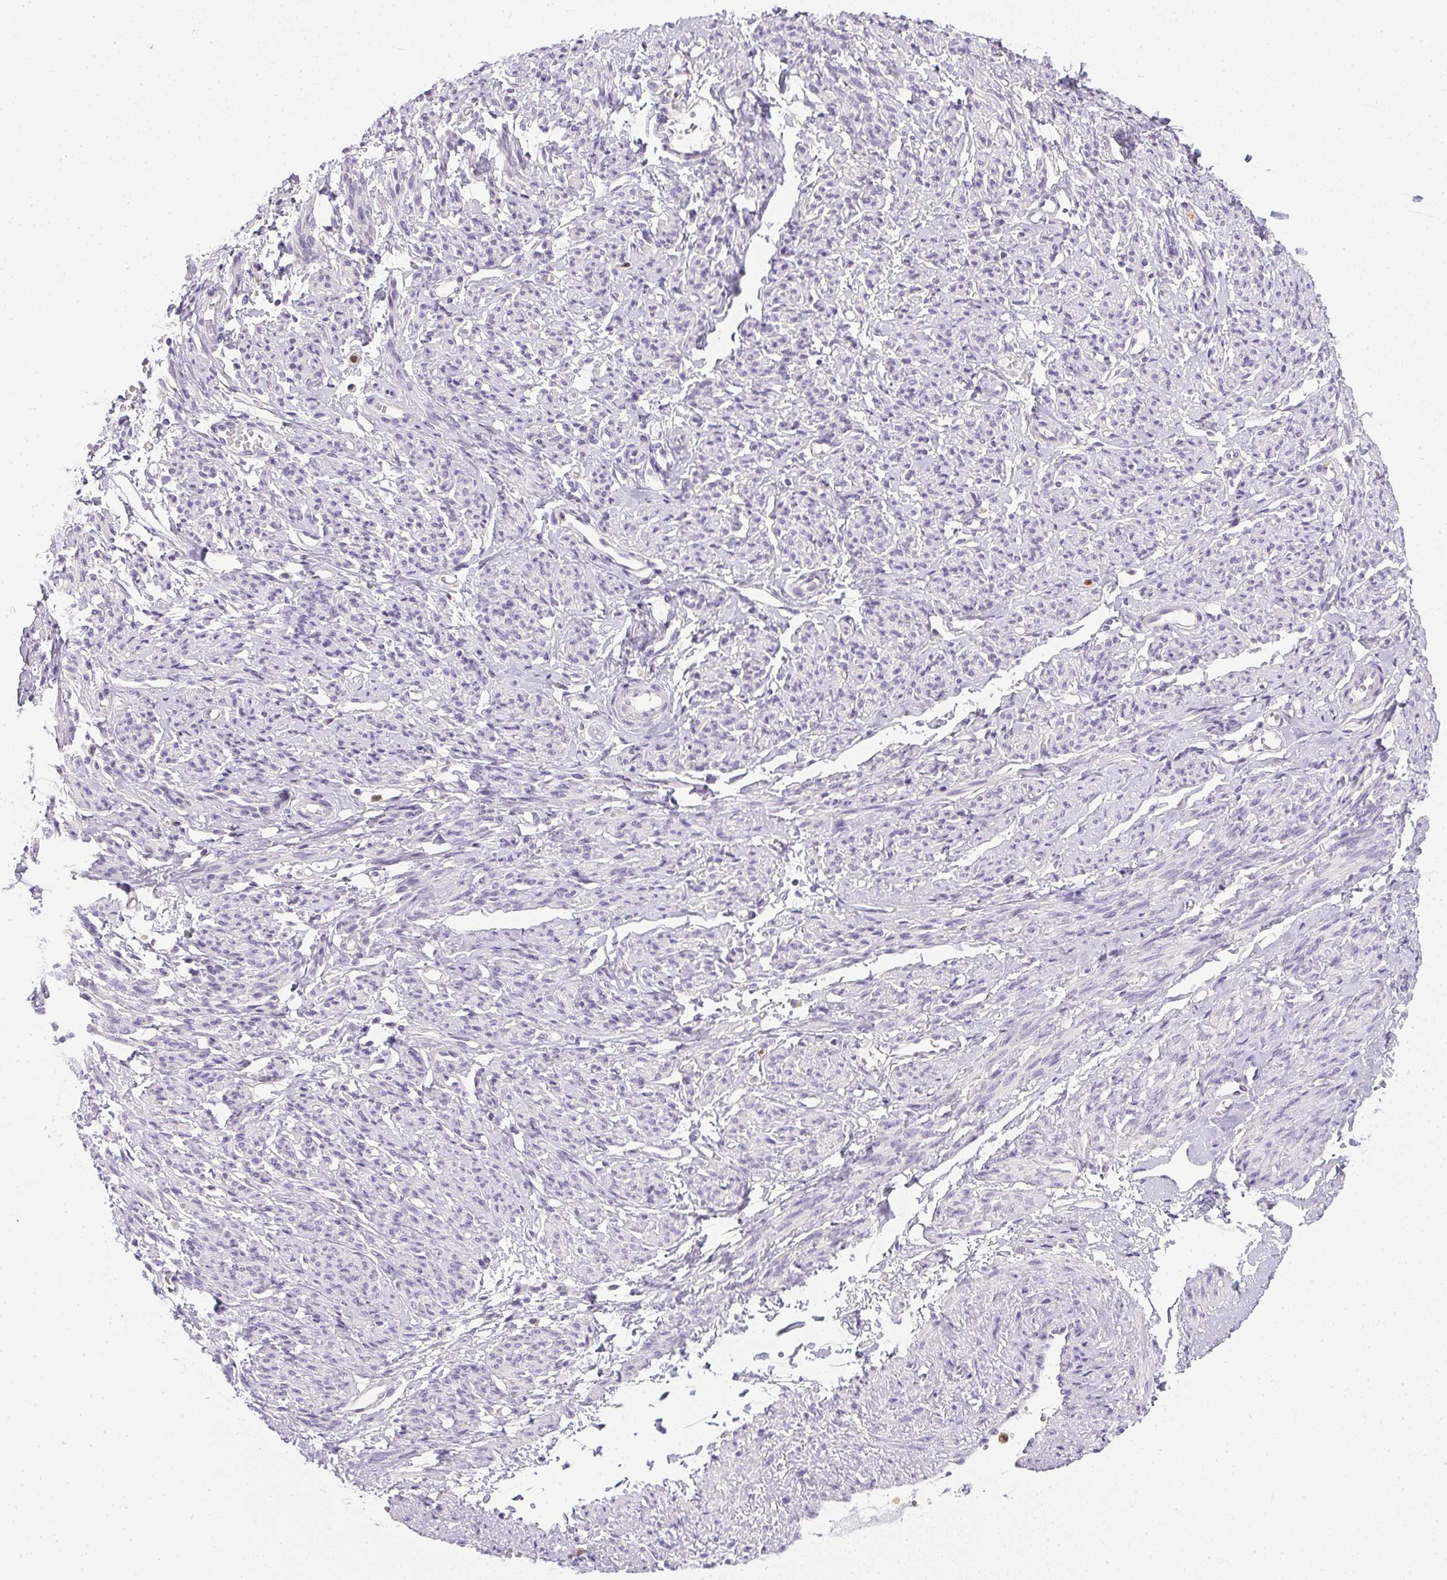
{"staining": {"intensity": "negative", "quantity": "none", "location": "none"}, "tissue": "smooth muscle", "cell_type": "Smooth muscle cells", "image_type": "normal", "snomed": [{"axis": "morphology", "description": "Normal tissue, NOS"}, {"axis": "topography", "description": "Smooth muscle"}], "caption": "Immunohistochemistry (IHC) of benign human smooth muscle demonstrates no staining in smooth muscle cells.", "gene": "DNAJC5G", "patient": {"sex": "female", "age": 65}}